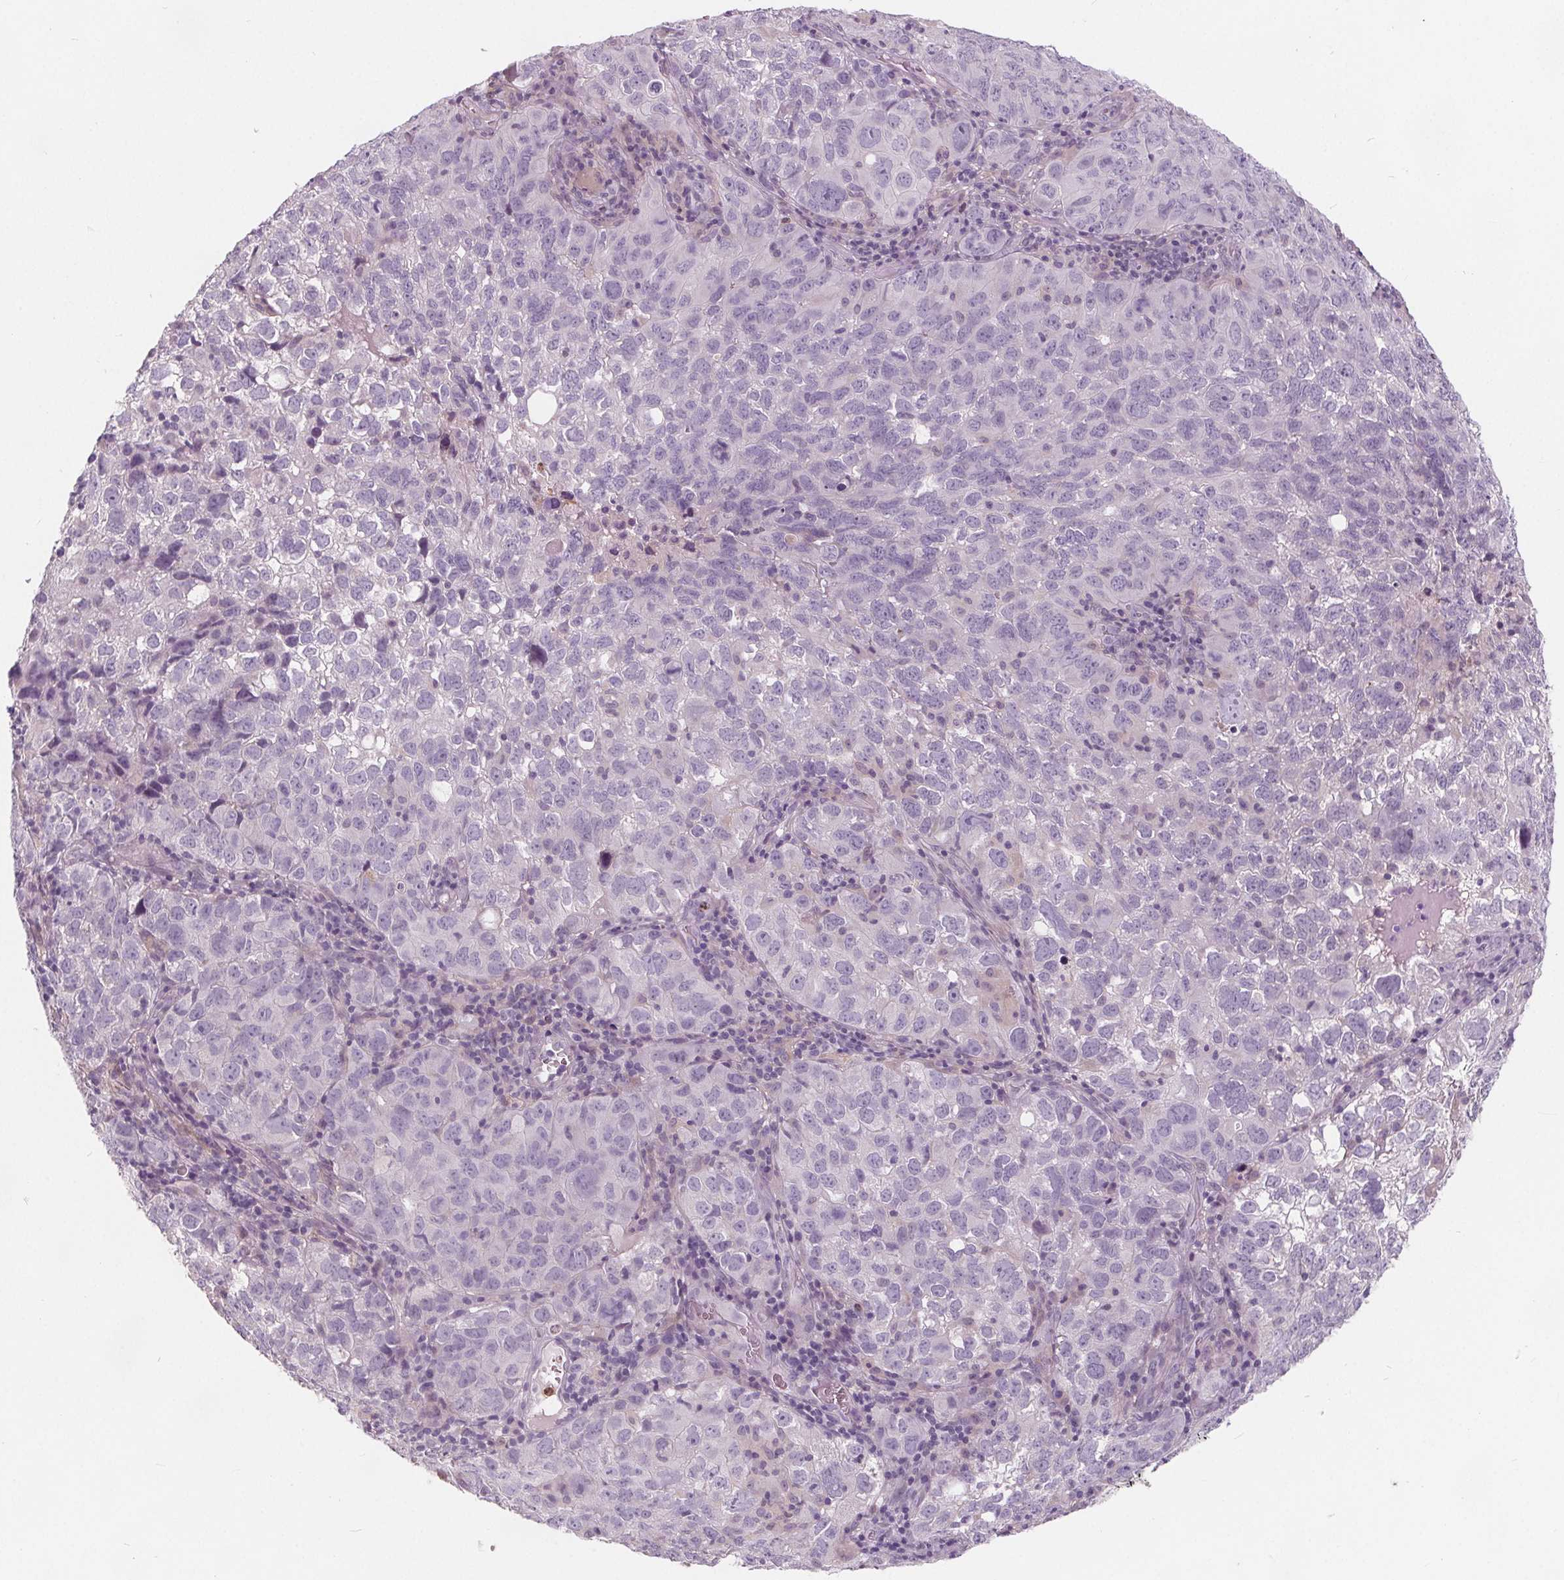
{"staining": {"intensity": "negative", "quantity": "none", "location": "none"}, "tissue": "cervical cancer", "cell_type": "Tumor cells", "image_type": "cancer", "snomed": [{"axis": "morphology", "description": "Squamous cell carcinoma, NOS"}, {"axis": "topography", "description": "Cervix"}], "caption": "Cervical cancer (squamous cell carcinoma) stained for a protein using immunohistochemistry (IHC) exhibits no staining tumor cells.", "gene": "HAAO", "patient": {"sex": "female", "age": 55}}